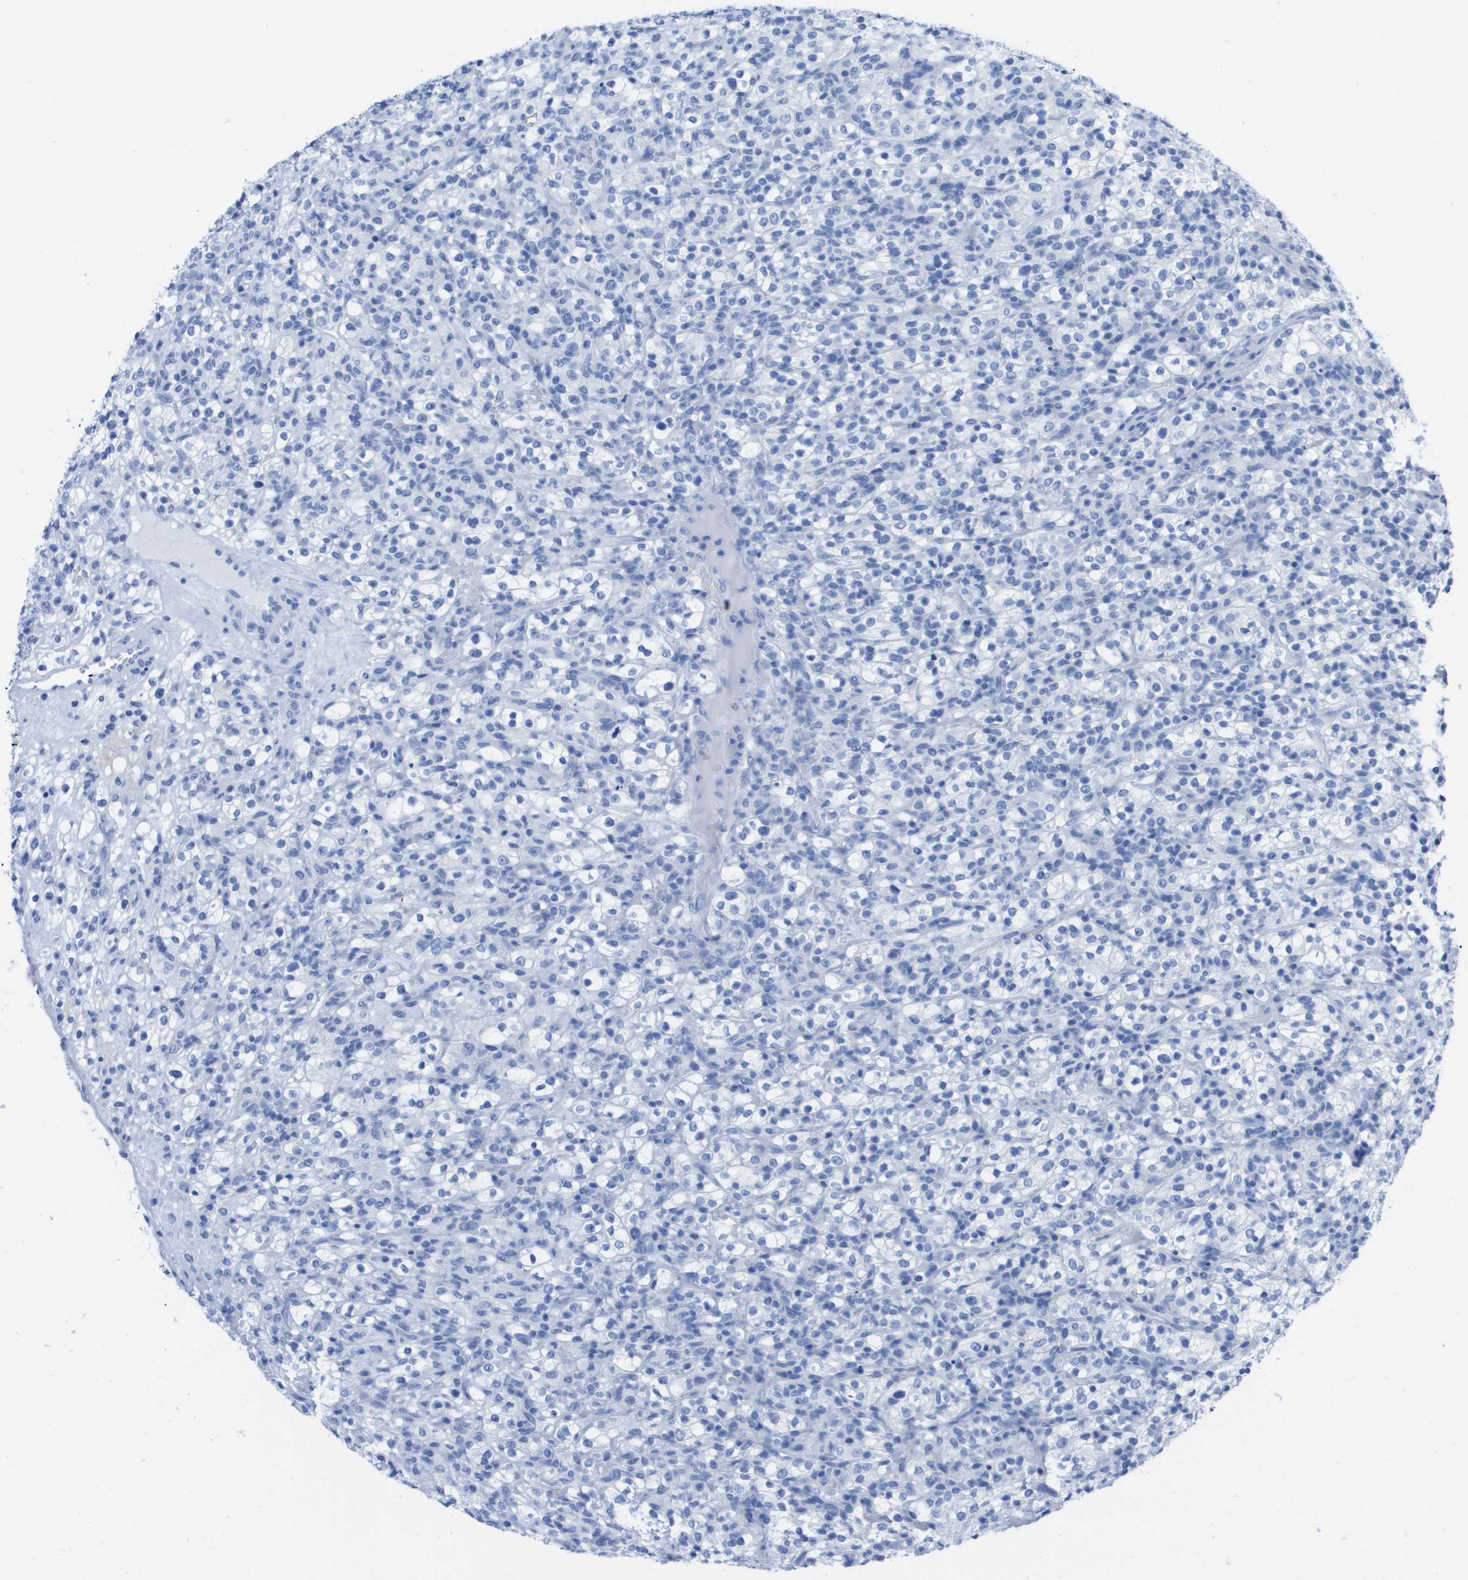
{"staining": {"intensity": "negative", "quantity": "none", "location": "none"}, "tissue": "renal cancer", "cell_type": "Tumor cells", "image_type": "cancer", "snomed": [{"axis": "morphology", "description": "Normal tissue, NOS"}, {"axis": "morphology", "description": "Adenocarcinoma, NOS"}, {"axis": "topography", "description": "Kidney"}], "caption": "Photomicrograph shows no significant protein staining in tumor cells of renal cancer.", "gene": "KCNA3", "patient": {"sex": "female", "age": 72}}